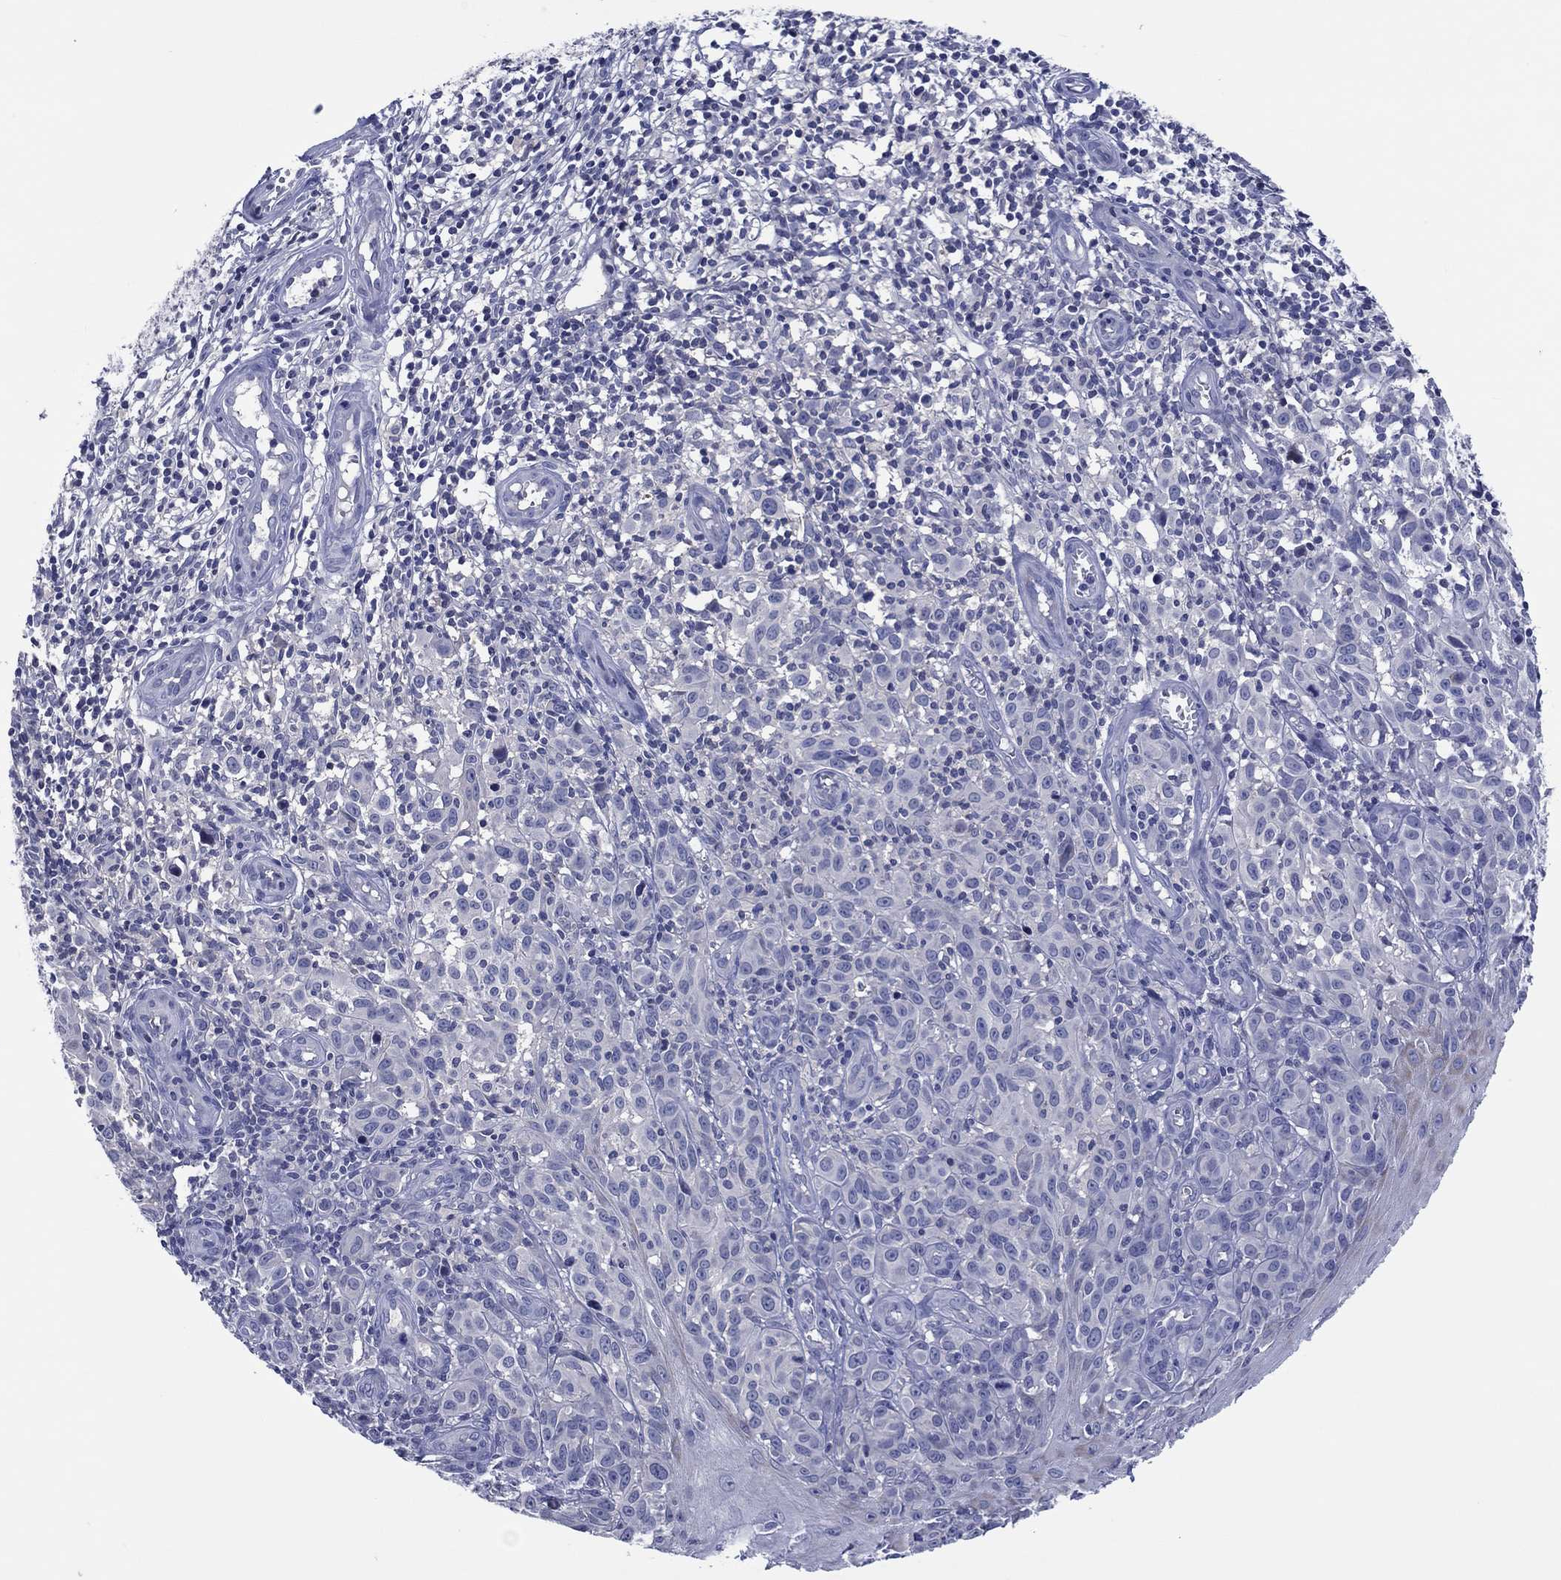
{"staining": {"intensity": "negative", "quantity": "none", "location": "none"}, "tissue": "melanoma", "cell_type": "Tumor cells", "image_type": "cancer", "snomed": [{"axis": "morphology", "description": "Malignant melanoma, NOS"}, {"axis": "topography", "description": "Skin"}], "caption": "Protein analysis of melanoma reveals no significant expression in tumor cells. (Brightfield microscopy of DAB (3,3'-diaminobenzidine) immunohistochemistry at high magnification).", "gene": "TRIM31", "patient": {"sex": "female", "age": 53}}